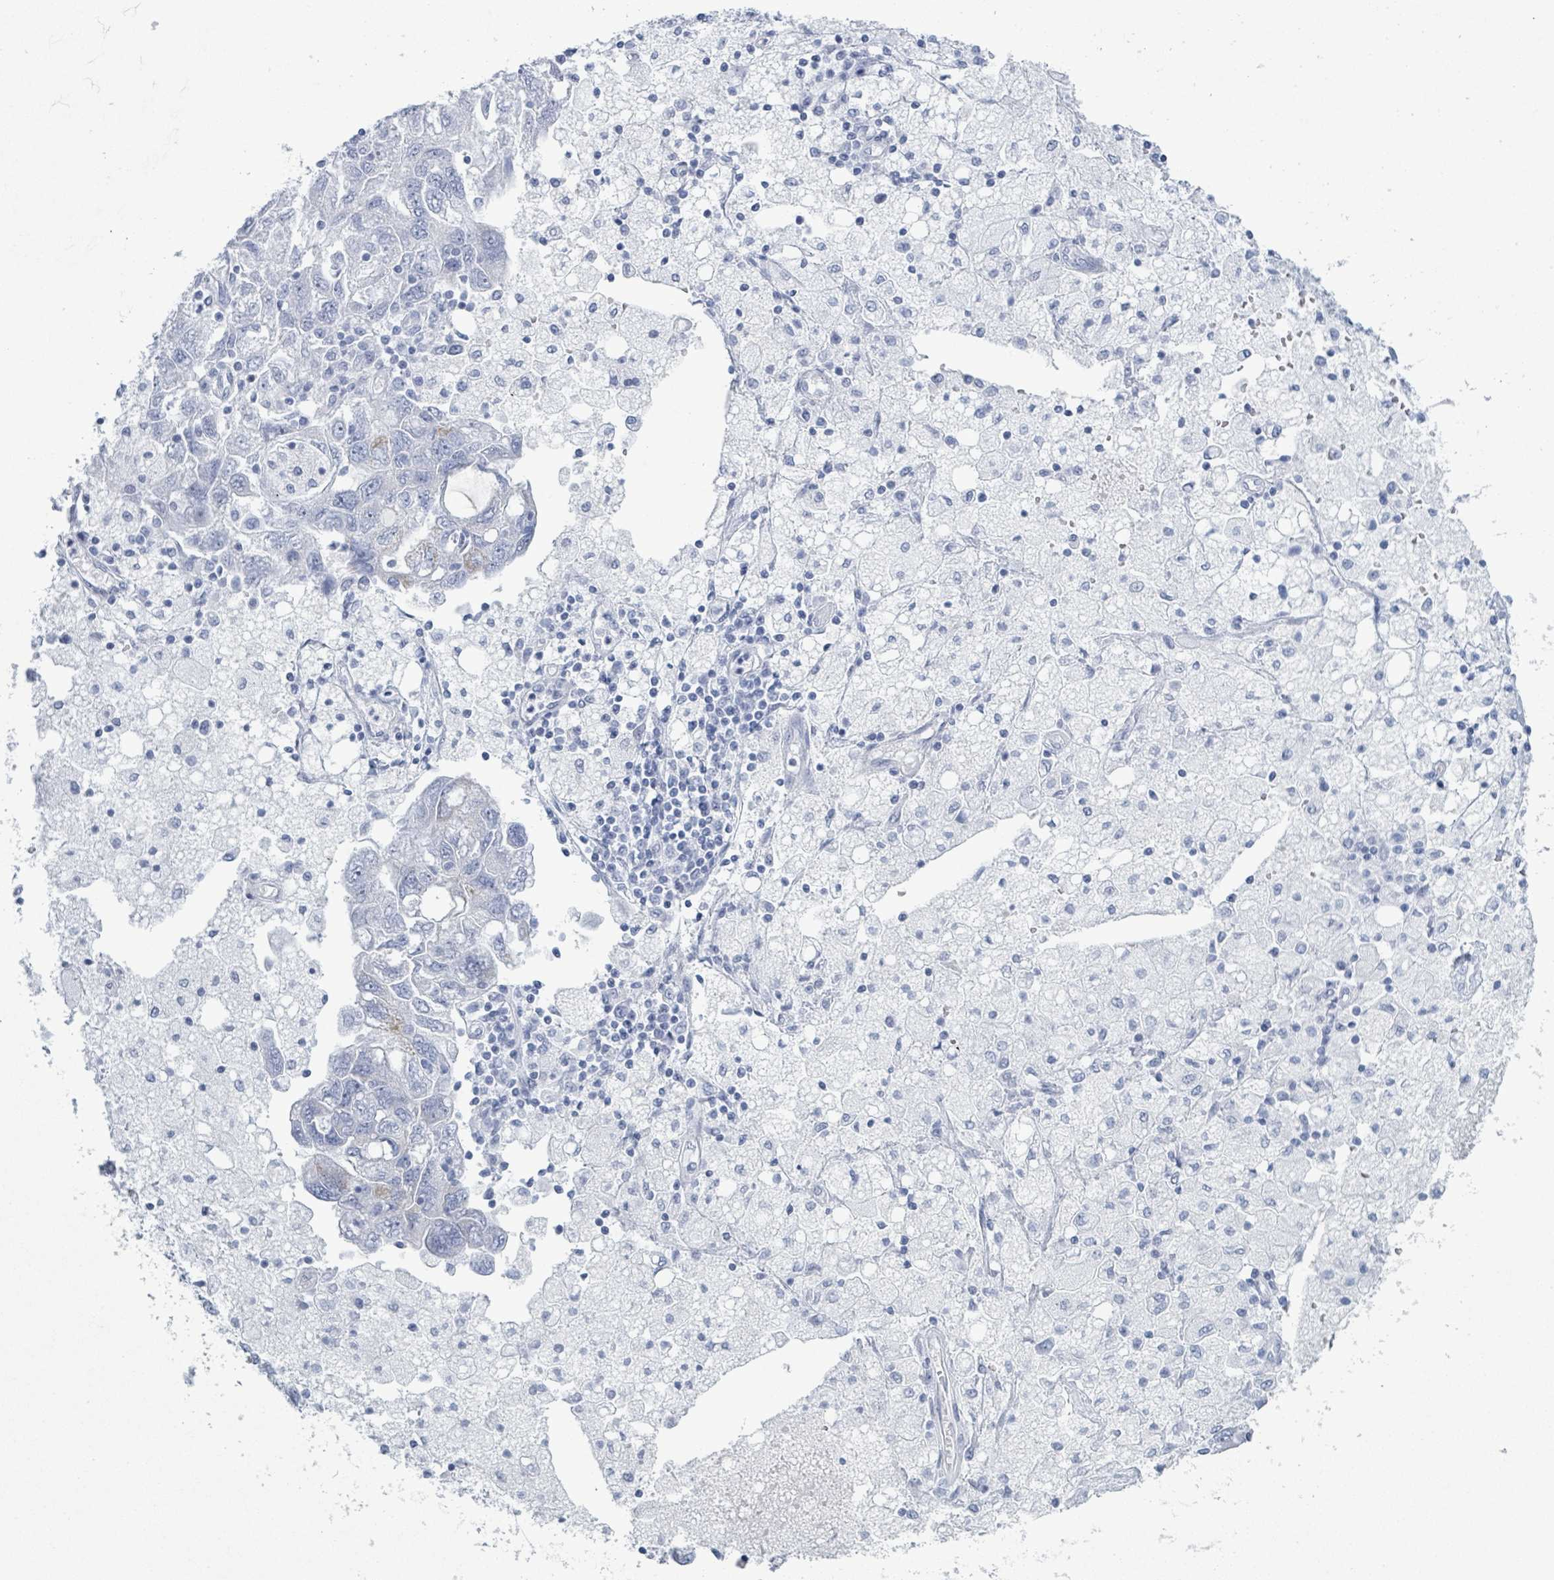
{"staining": {"intensity": "negative", "quantity": "none", "location": "none"}, "tissue": "ovarian cancer", "cell_type": "Tumor cells", "image_type": "cancer", "snomed": [{"axis": "morphology", "description": "Carcinoma, NOS"}, {"axis": "morphology", "description": "Cystadenocarcinoma, serous, NOS"}, {"axis": "topography", "description": "Ovary"}], "caption": "Human serous cystadenocarcinoma (ovarian) stained for a protein using immunohistochemistry shows no positivity in tumor cells.", "gene": "ZNF771", "patient": {"sex": "female", "age": 69}}